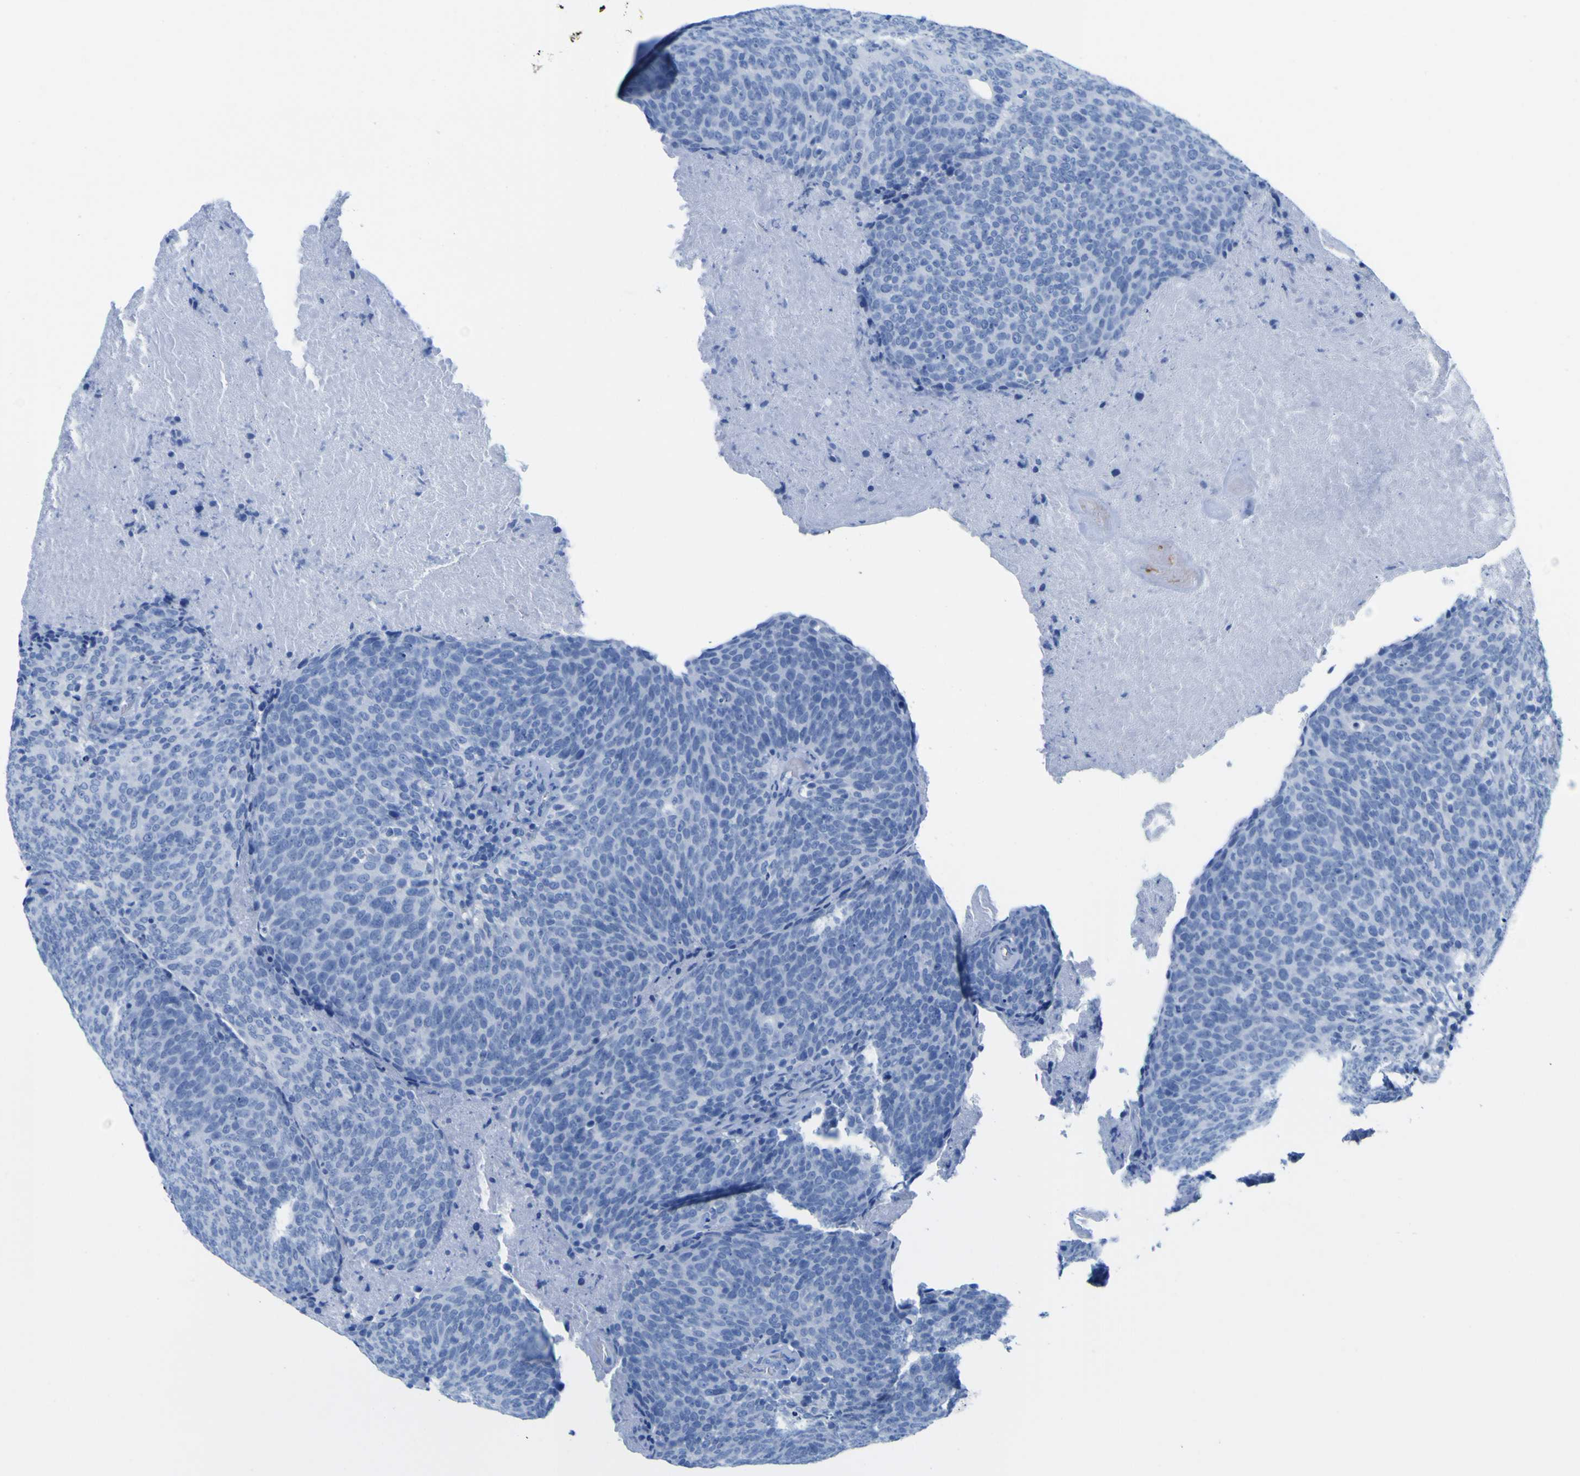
{"staining": {"intensity": "negative", "quantity": "none", "location": "none"}, "tissue": "head and neck cancer", "cell_type": "Tumor cells", "image_type": "cancer", "snomed": [{"axis": "morphology", "description": "Squamous cell carcinoma, NOS"}, {"axis": "morphology", "description": "Squamous cell carcinoma, metastatic, NOS"}, {"axis": "topography", "description": "Lymph node"}, {"axis": "topography", "description": "Head-Neck"}], "caption": "Immunohistochemical staining of head and neck squamous cell carcinoma reveals no significant positivity in tumor cells.", "gene": "DACH1", "patient": {"sex": "male", "age": 62}}